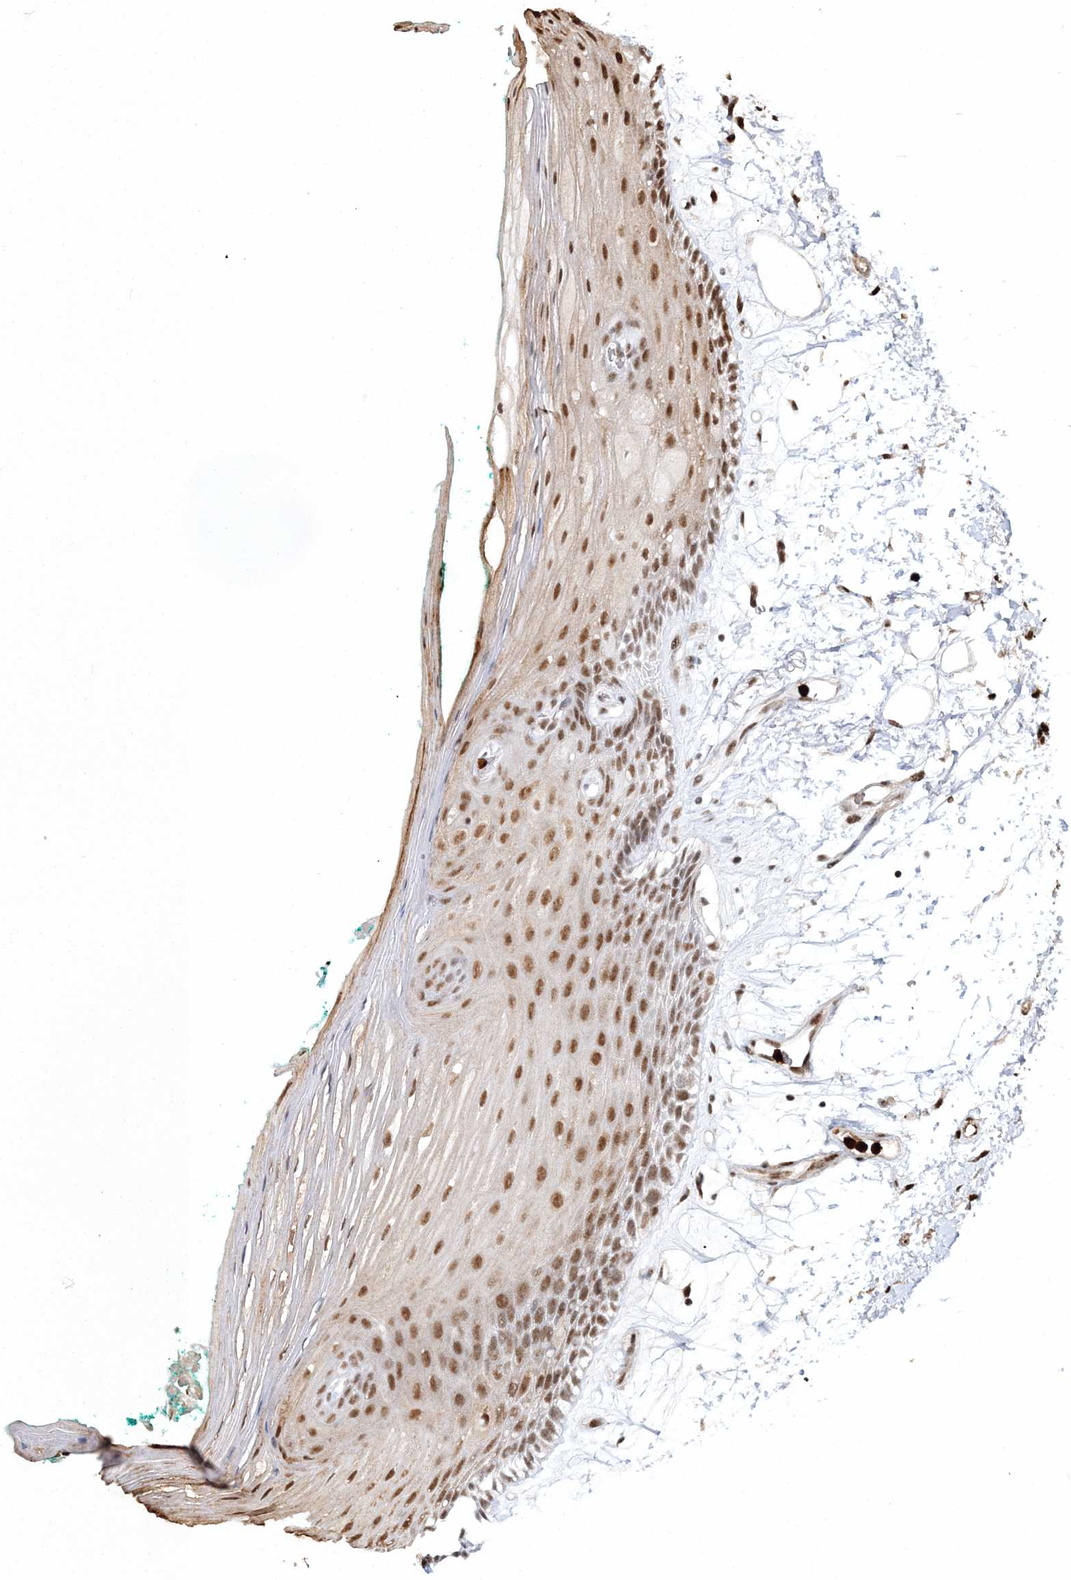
{"staining": {"intensity": "moderate", "quantity": ">75%", "location": "nuclear"}, "tissue": "oral mucosa", "cell_type": "Squamous epithelial cells", "image_type": "normal", "snomed": [{"axis": "morphology", "description": "Normal tissue, NOS"}, {"axis": "topography", "description": "Skeletal muscle"}, {"axis": "topography", "description": "Oral tissue"}, {"axis": "topography", "description": "Peripheral nerve tissue"}], "caption": "Squamous epithelial cells show medium levels of moderate nuclear expression in approximately >75% of cells in unremarkable oral mucosa.", "gene": "ENSG00000290315", "patient": {"sex": "female", "age": 84}}